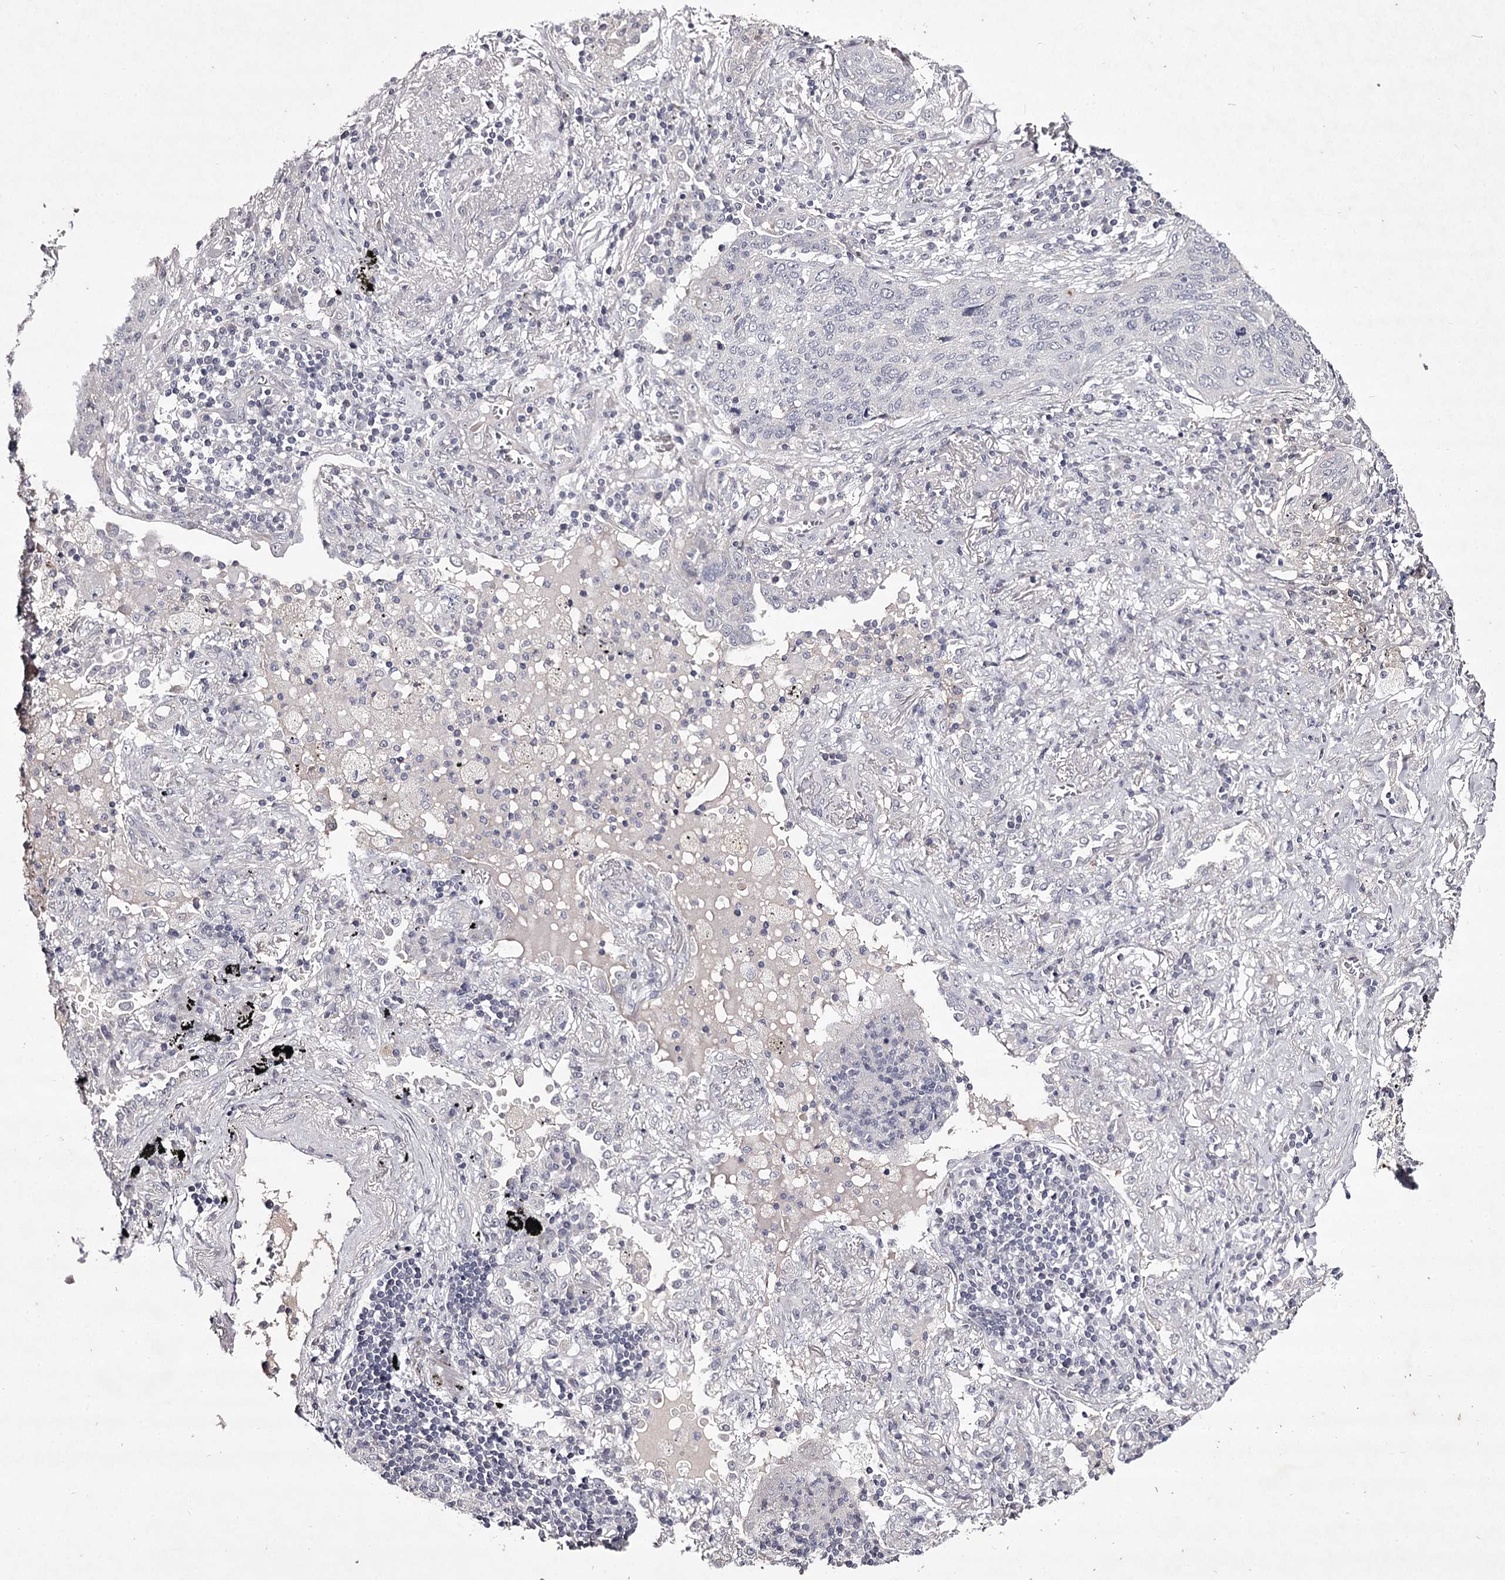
{"staining": {"intensity": "negative", "quantity": "none", "location": "none"}, "tissue": "lung cancer", "cell_type": "Tumor cells", "image_type": "cancer", "snomed": [{"axis": "morphology", "description": "Squamous cell carcinoma, NOS"}, {"axis": "topography", "description": "Lung"}], "caption": "There is no significant positivity in tumor cells of lung cancer.", "gene": "PRM2", "patient": {"sex": "female", "age": 63}}